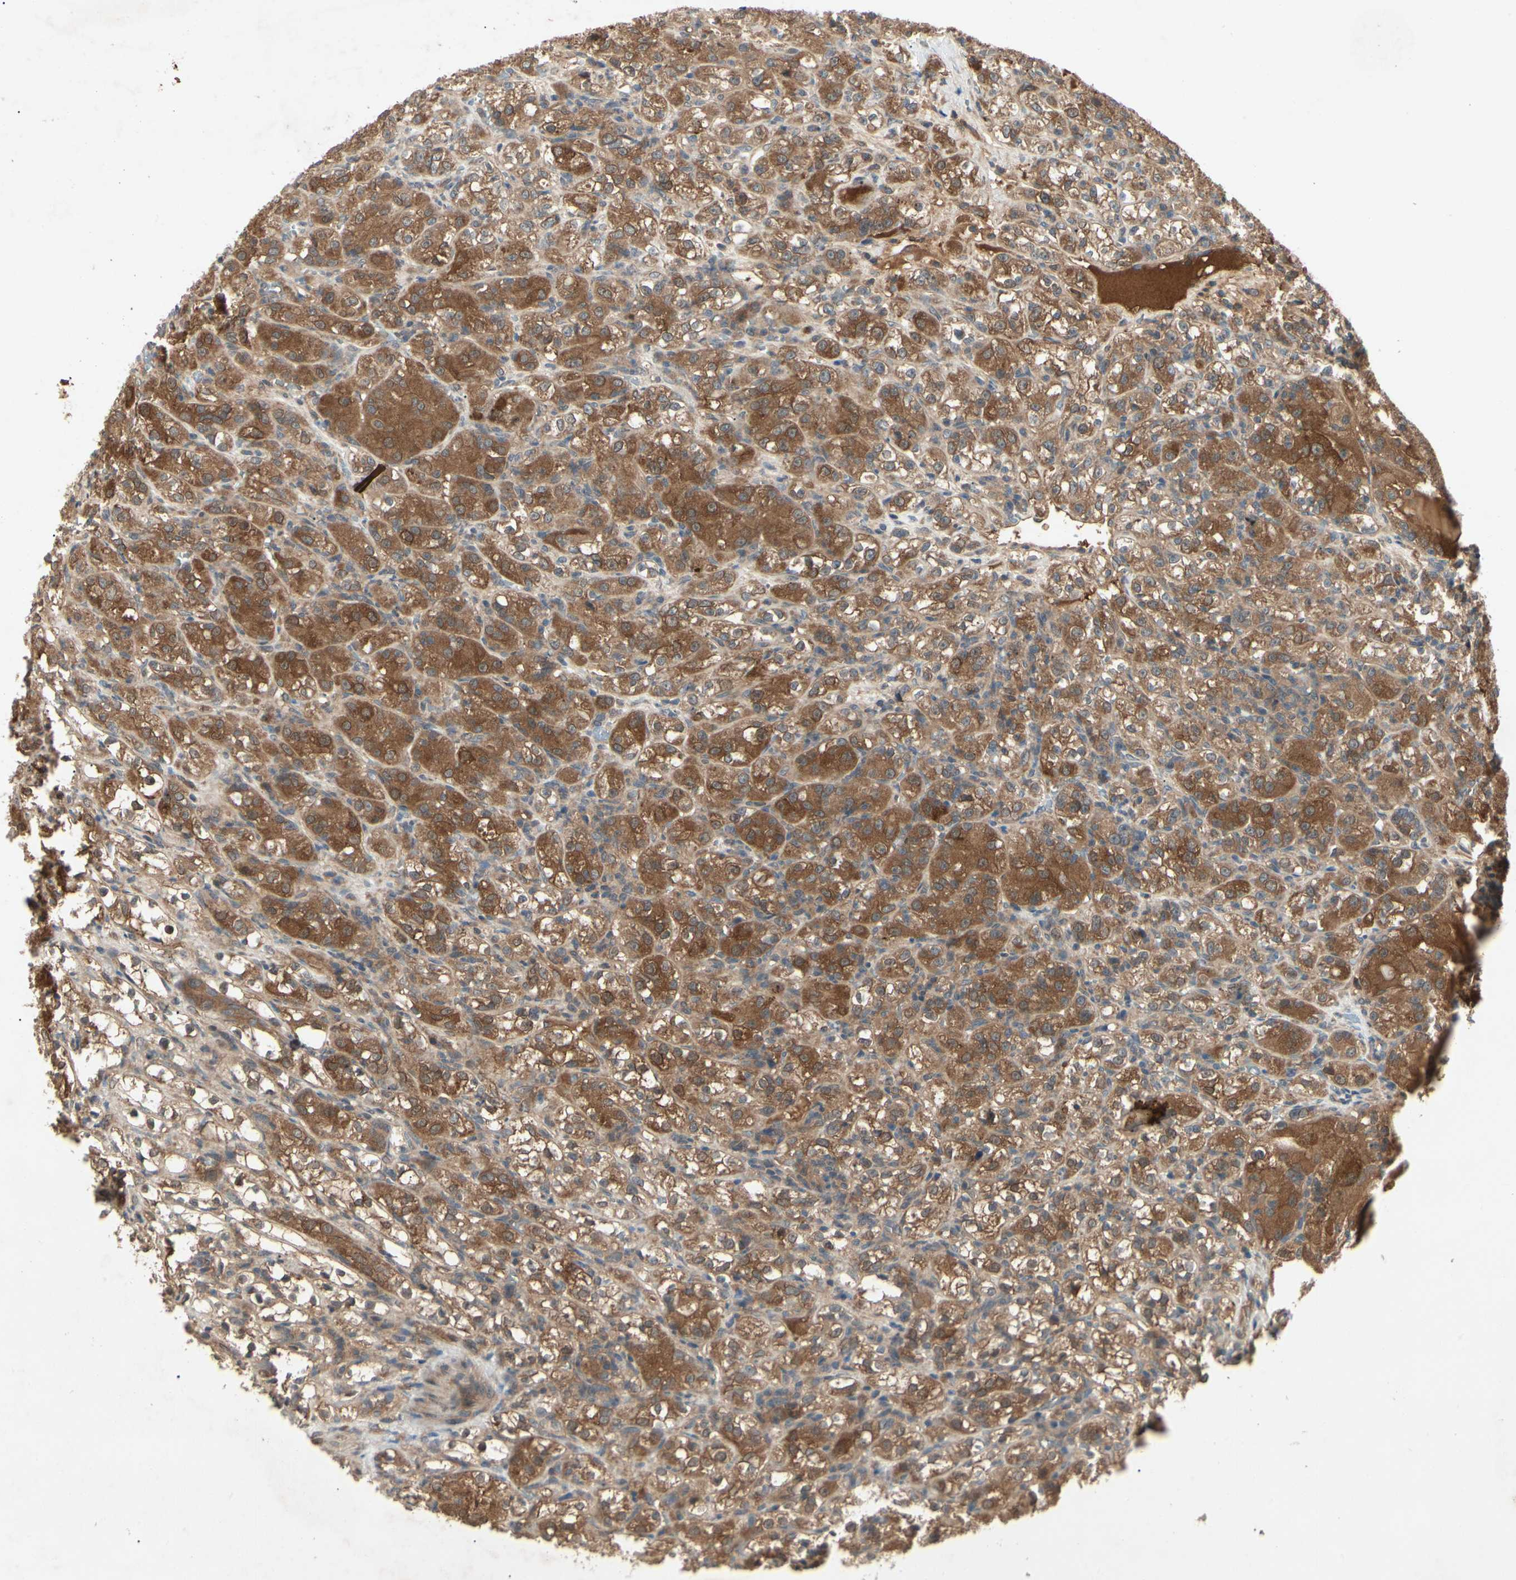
{"staining": {"intensity": "moderate", "quantity": ">75%", "location": "cytoplasmic/membranous"}, "tissue": "renal cancer", "cell_type": "Tumor cells", "image_type": "cancer", "snomed": [{"axis": "morphology", "description": "Normal tissue, NOS"}, {"axis": "morphology", "description": "Adenocarcinoma, NOS"}, {"axis": "topography", "description": "Kidney"}], "caption": "Immunohistochemistry image of neoplastic tissue: renal cancer stained using immunohistochemistry reveals medium levels of moderate protein expression localized specifically in the cytoplasmic/membranous of tumor cells, appearing as a cytoplasmic/membranous brown color.", "gene": "RNF14", "patient": {"sex": "male", "age": 61}}